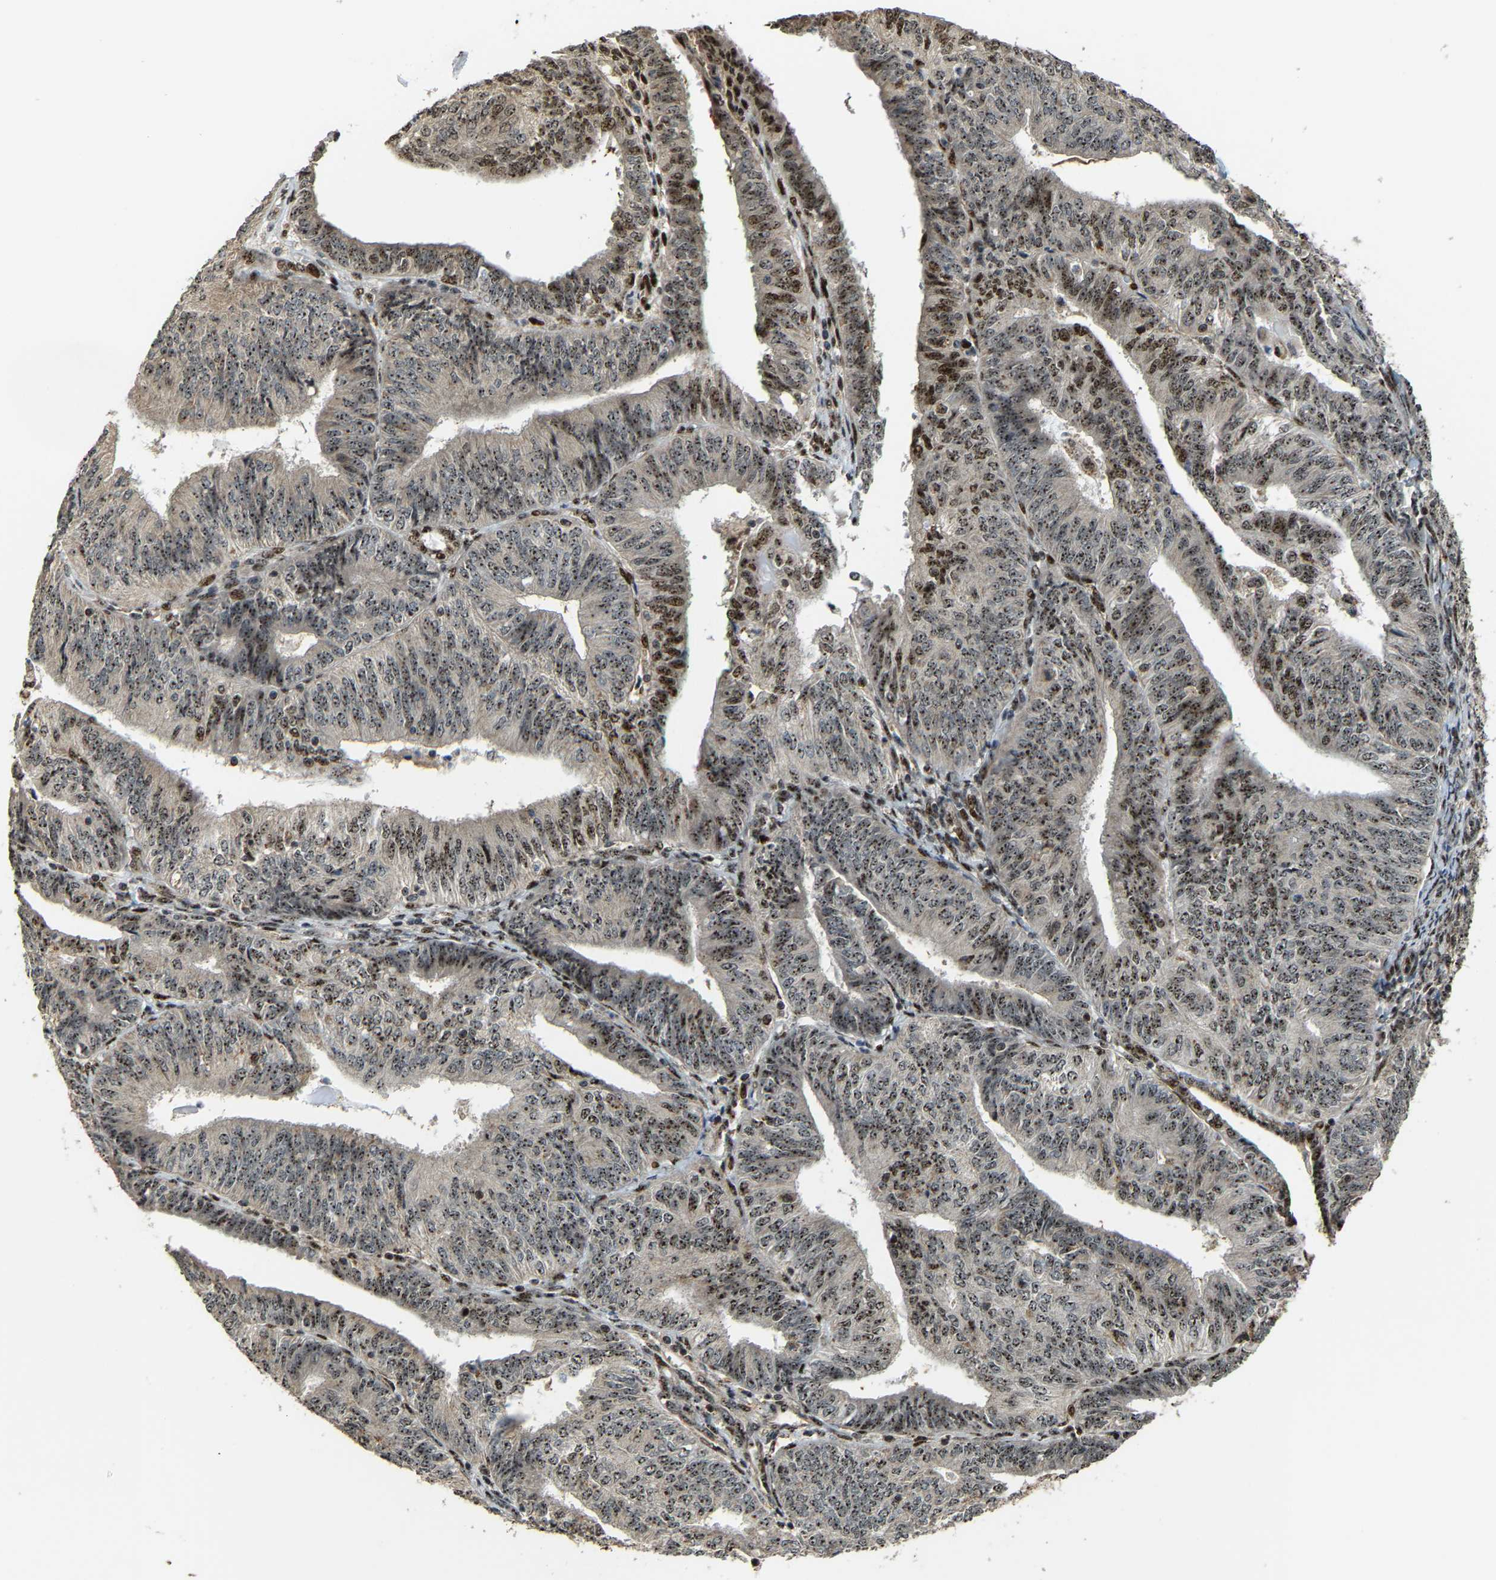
{"staining": {"intensity": "moderate", "quantity": ">75%", "location": "nuclear"}, "tissue": "endometrial cancer", "cell_type": "Tumor cells", "image_type": "cancer", "snomed": [{"axis": "morphology", "description": "Adenocarcinoma, NOS"}, {"axis": "topography", "description": "Endometrium"}], "caption": "Endometrial cancer stained for a protein (brown) exhibits moderate nuclear positive staining in about >75% of tumor cells.", "gene": "ZNF687", "patient": {"sex": "female", "age": 58}}